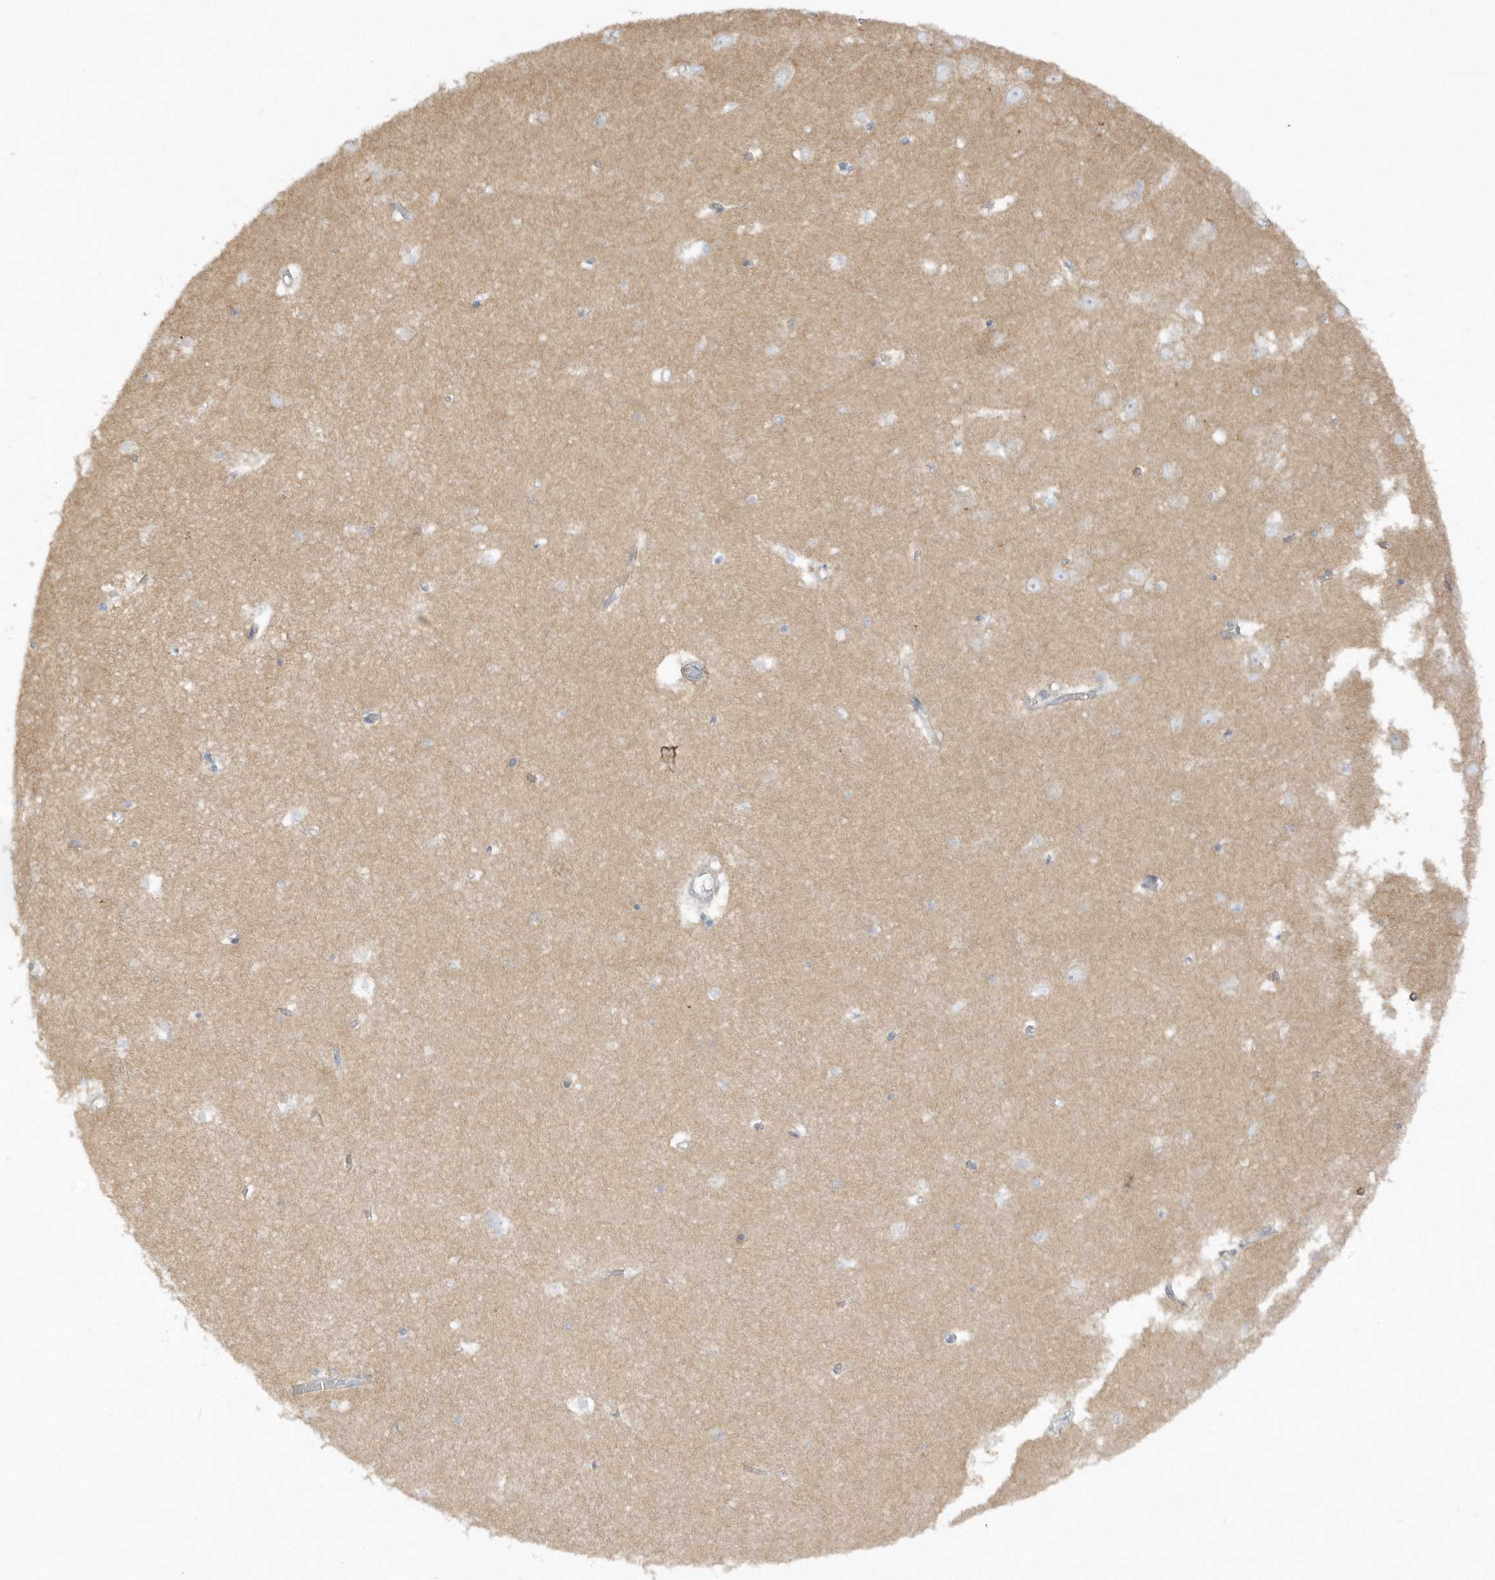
{"staining": {"intensity": "negative", "quantity": "none", "location": "none"}, "tissue": "hippocampus", "cell_type": "Glial cells", "image_type": "normal", "snomed": [{"axis": "morphology", "description": "Normal tissue, NOS"}, {"axis": "topography", "description": "Hippocampus"}], "caption": "Immunohistochemical staining of benign human hippocampus reveals no significant staining in glial cells. (DAB (3,3'-diaminobenzidine) immunohistochemistry, high magnification).", "gene": "DNAJC18", "patient": {"sex": "male", "age": 70}}